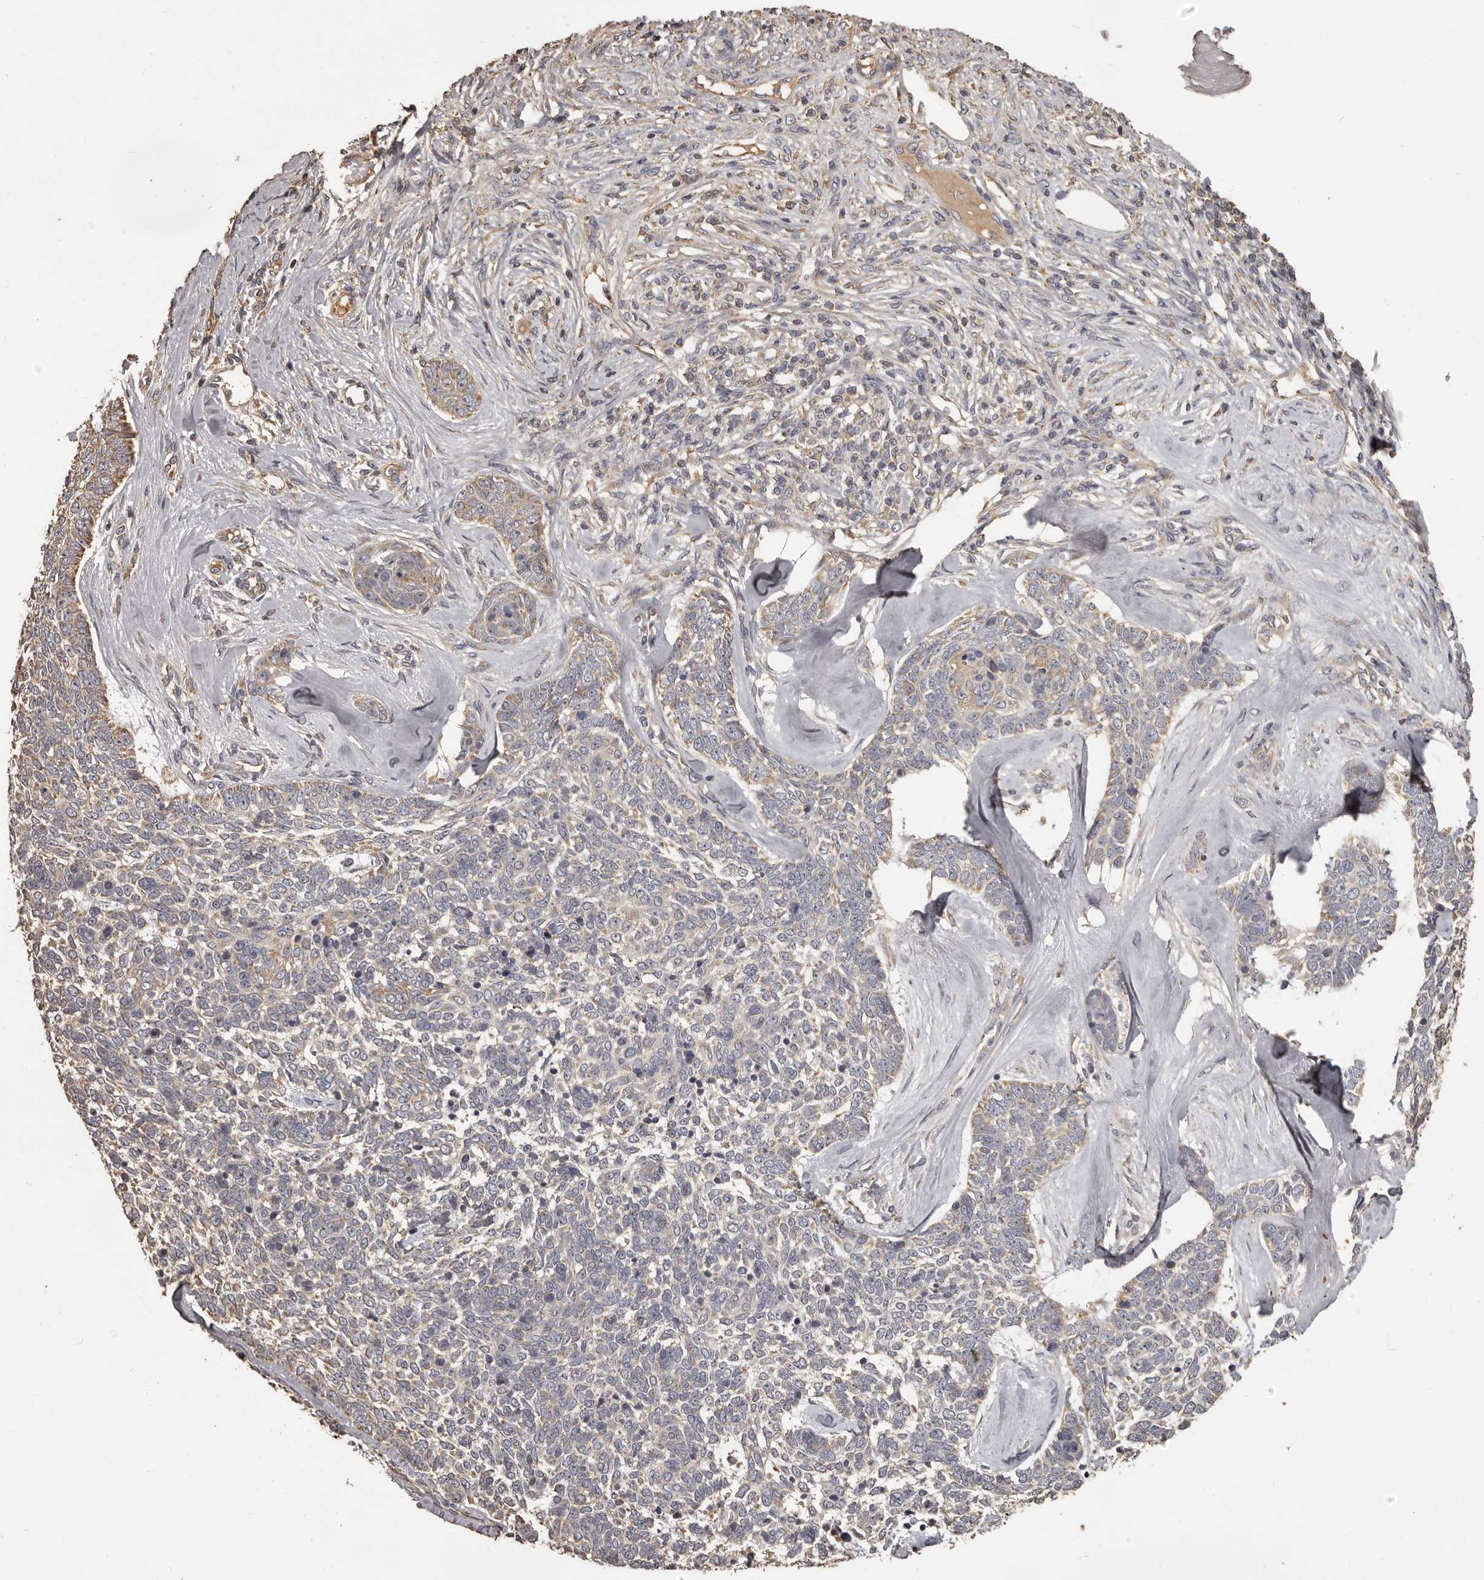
{"staining": {"intensity": "weak", "quantity": "<25%", "location": "cytoplasmic/membranous"}, "tissue": "skin cancer", "cell_type": "Tumor cells", "image_type": "cancer", "snomed": [{"axis": "morphology", "description": "Basal cell carcinoma"}, {"axis": "topography", "description": "Skin"}], "caption": "Basal cell carcinoma (skin) was stained to show a protein in brown. There is no significant expression in tumor cells.", "gene": "MGAT5", "patient": {"sex": "female", "age": 81}}